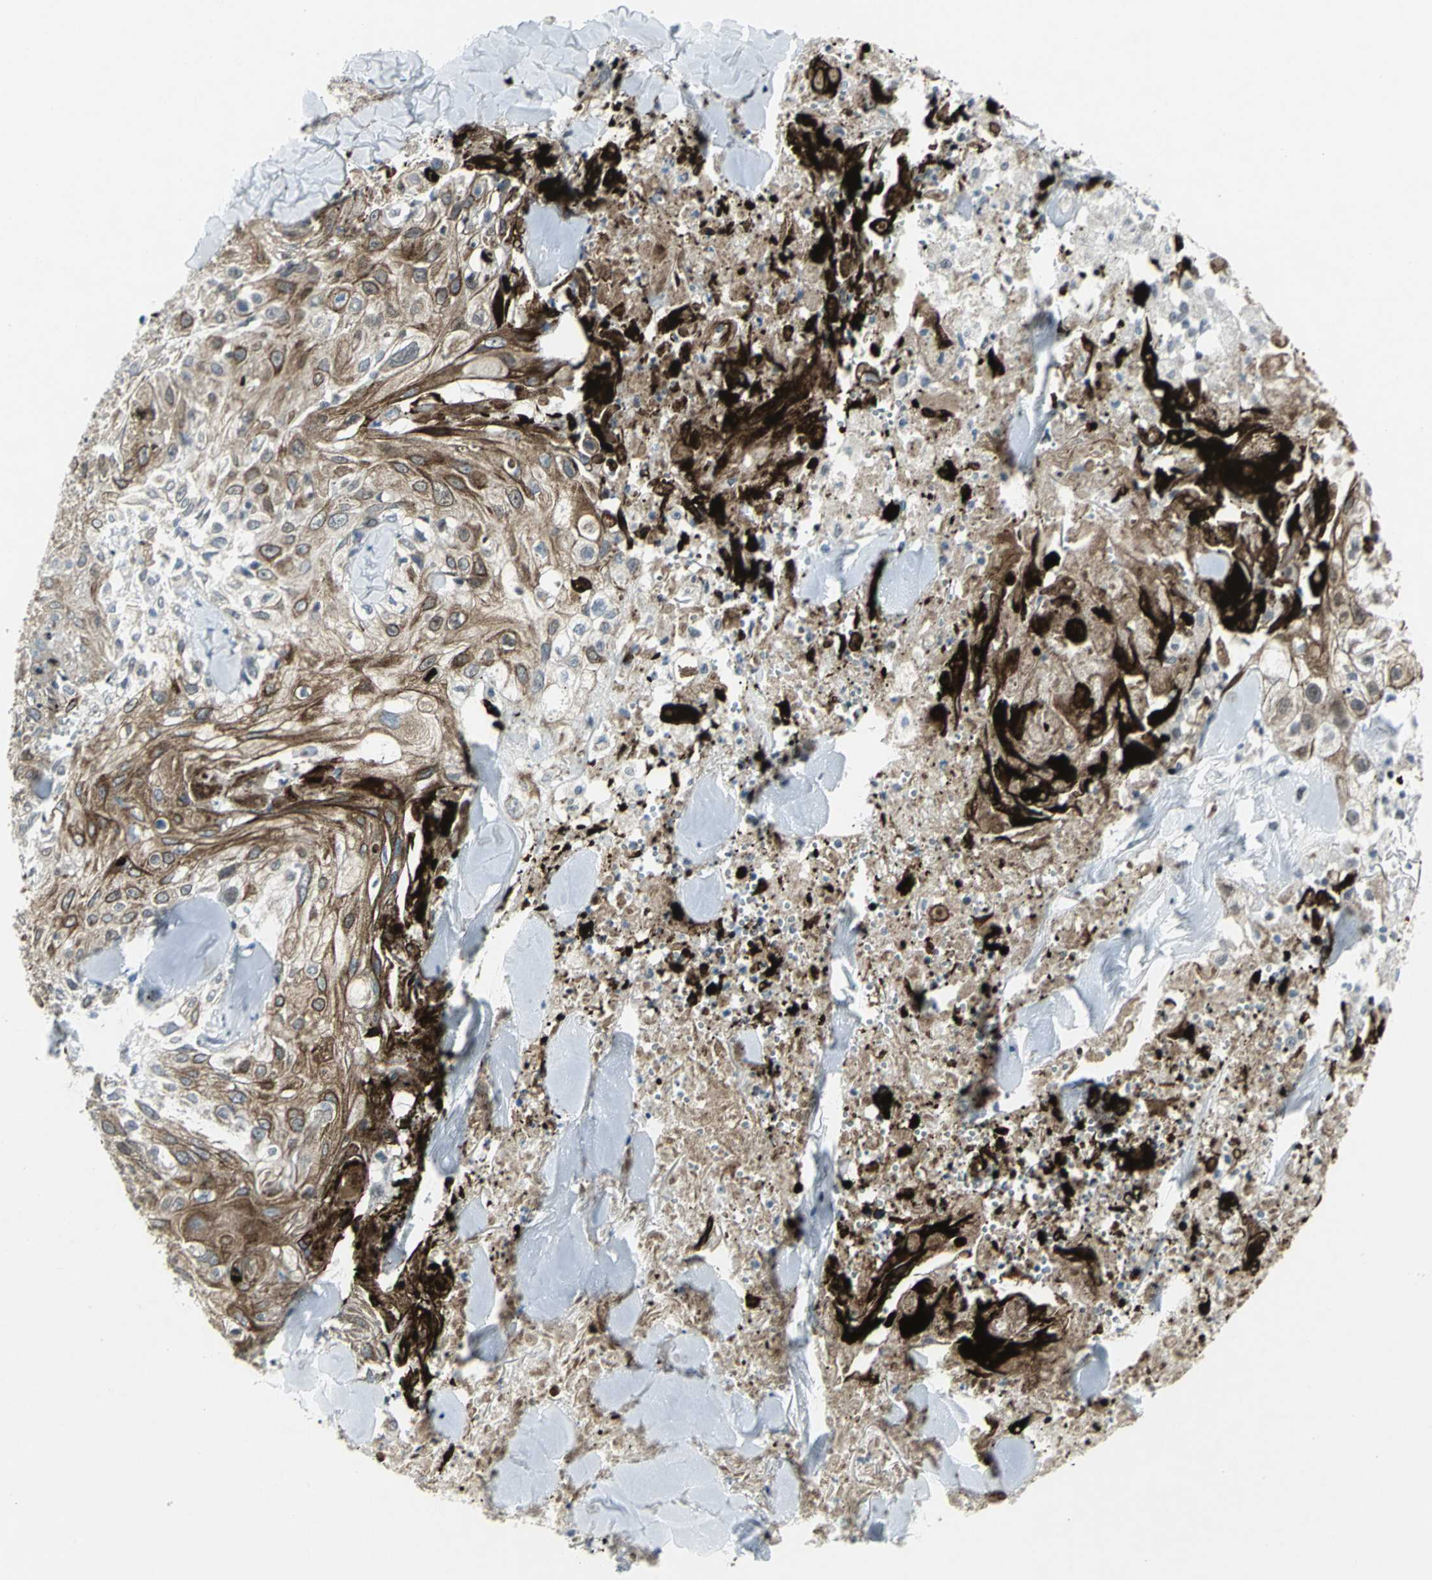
{"staining": {"intensity": "strong", "quantity": ">75%", "location": "cytoplasmic/membranous"}, "tissue": "skin cancer", "cell_type": "Tumor cells", "image_type": "cancer", "snomed": [{"axis": "morphology", "description": "Squamous cell carcinoma, NOS"}, {"axis": "topography", "description": "Skin"}], "caption": "Strong cytoplasmic/membranous positivity is identified in about >75% of tumor cells in squamous cell carcinoma (skin).", "gene": "RPA1", "patient": {"sex": "male", "age": 86}}